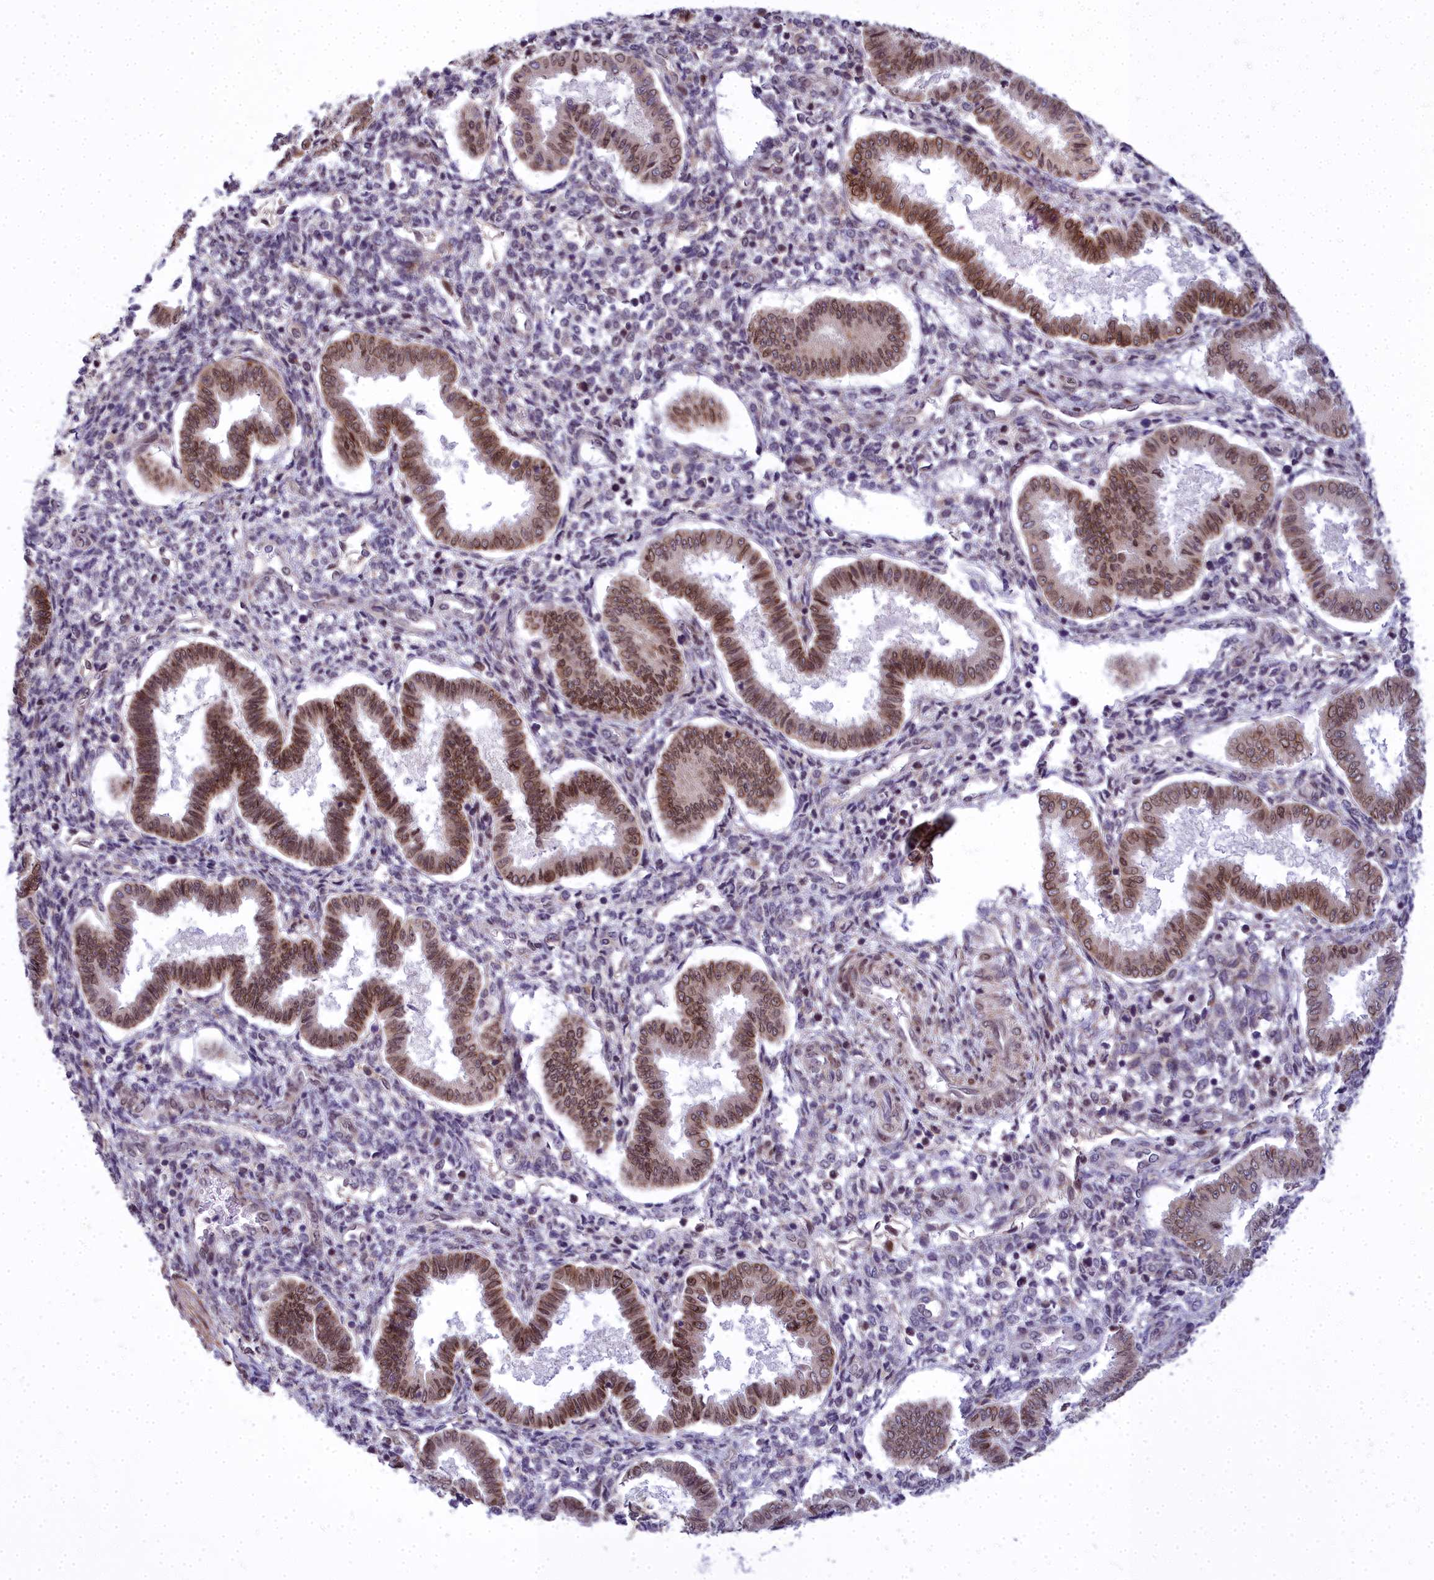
{"staining": {"intensity": "moderate", "quantity": "<25%", "location": "nuclear"}, "tissue": "endometrium", "cell_type": "Cells in endometrial stroma", "image_type": "normal", "snomed": [{"axis": "morphology", "description": "Normal tissue, NOS"}, {"axis": "topography", "description": "Endometrium"}], "caption": "Immunohistochemical staining of unremarkable human endometrium exhibits <25% levels of moderate nuclear protein expression in about <25% of cells in endometrial stroma.", "gene": "ABCB8", "patient": {"sex": "female", "age": 24}}